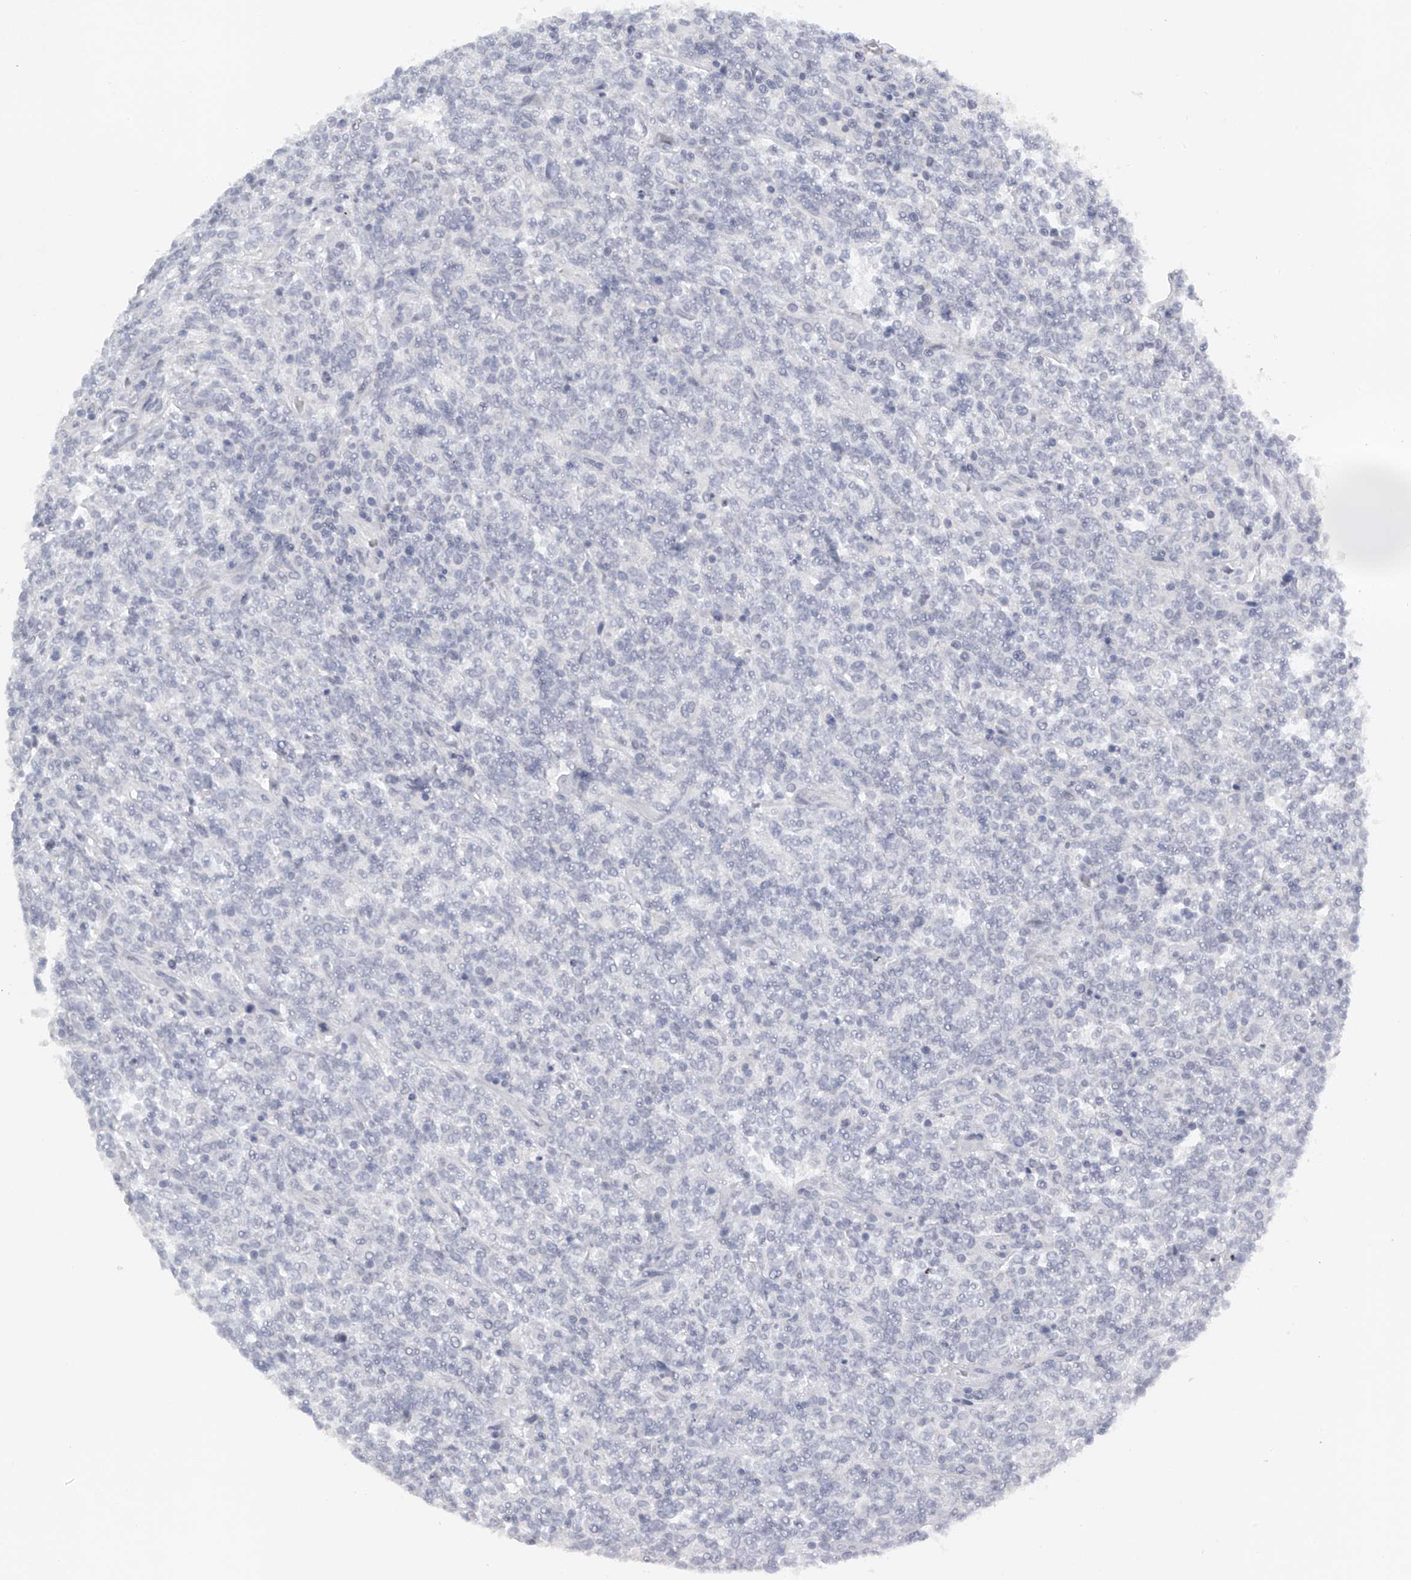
{"staining": {"intensity": "negative", "quantity": "none", "location": "none"}, "tissue": "lymphoma", "cell_type": "Tumor cells", "image_type": "cancer", "snomed": [{"axis": "morphology", "description": "Malignant lymphoma, non-Hodgkin's type, High grade"}, {"axis": "topography", "description": "Soft tissue"}], "caption": "Immunohistochemical staining of lymphoma displays no significant expression in tumor cells. (Immunohistochemistry, brightfield microscopy, high magnification).", "gene": "FAT2", "patient": {"sex": "male", "age": 18}}